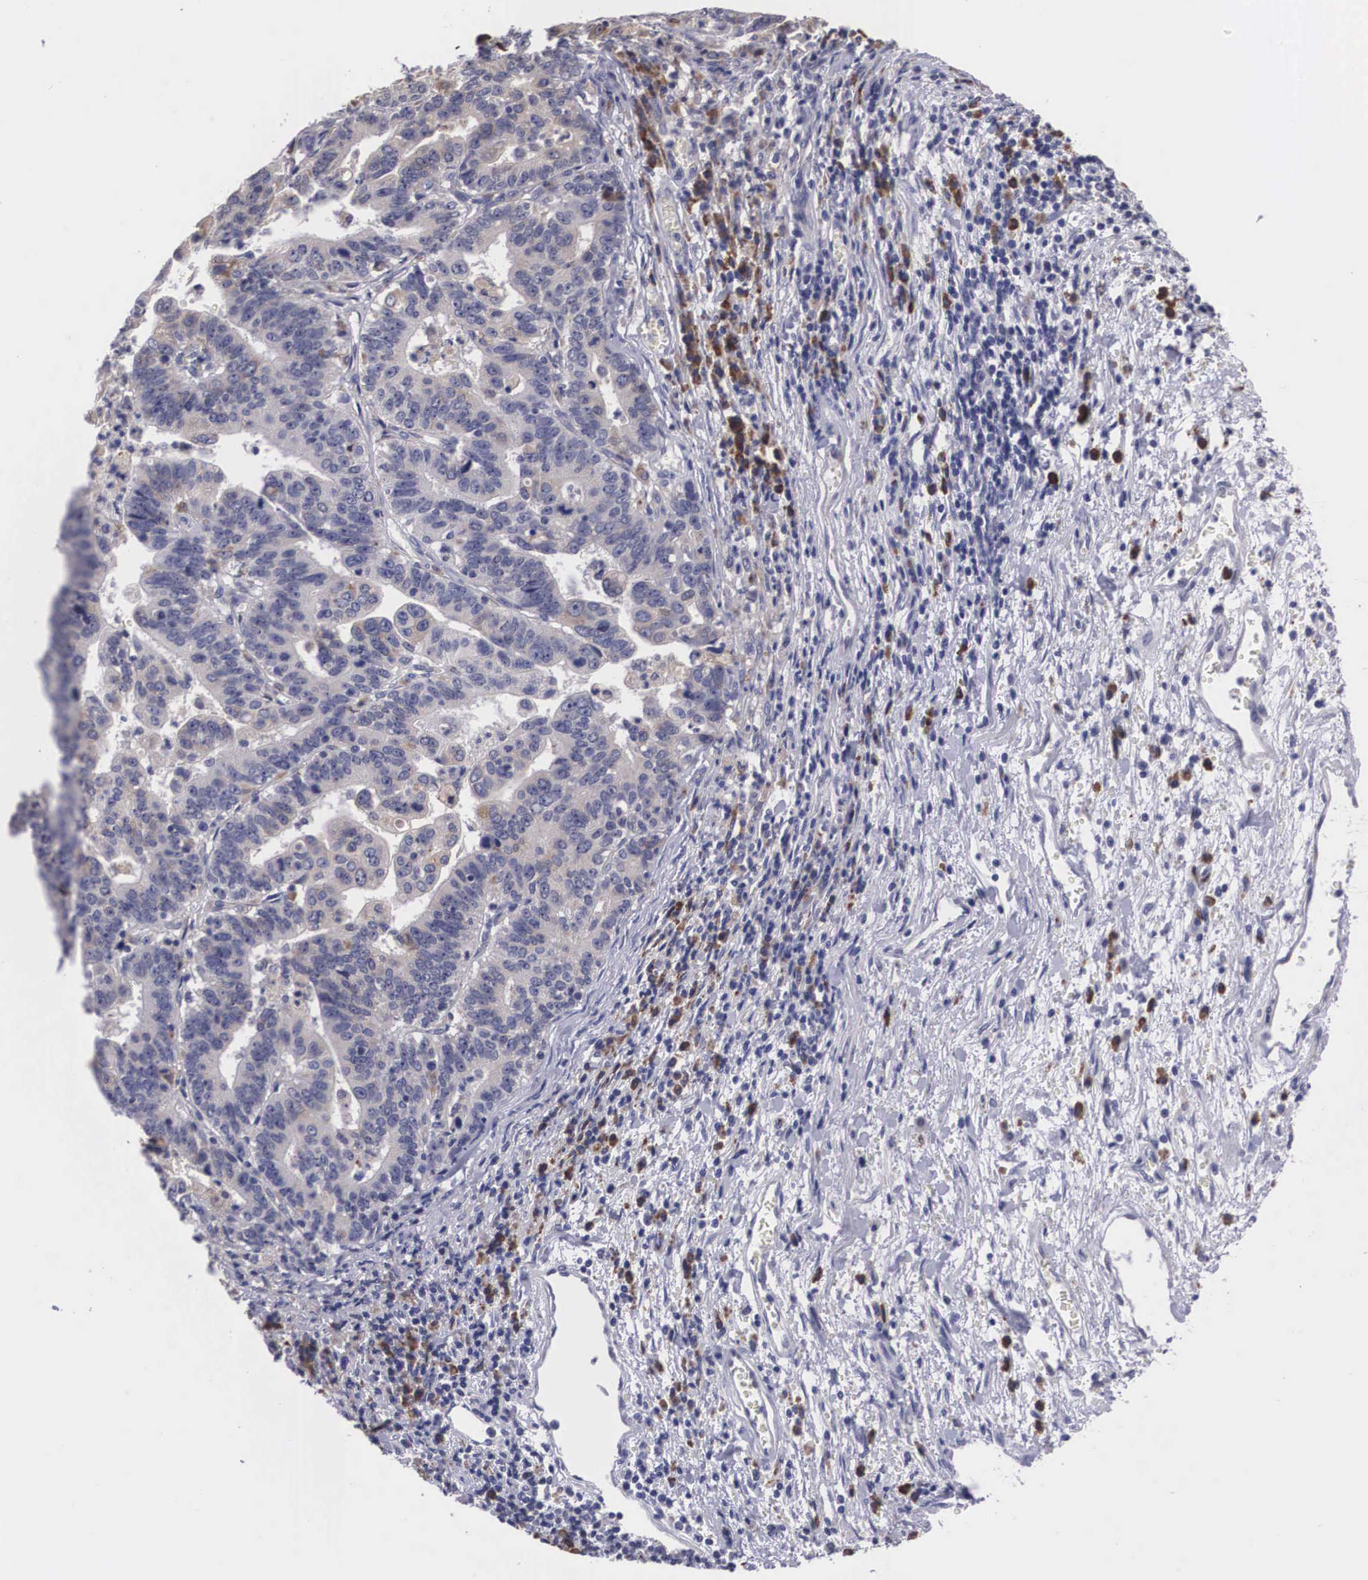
{"staining": {"intensity": "weak", "quantity": "25%-75%", "location": "cytoplasmic/membranous"}, "tissue": "stomach cancer", "cell_type": "Tumor cells", "image_type": "cancer", "snomed": [{"axis": "morphology", "description": "Adenocarcinoma, NOS"}, {"axis": "topography", "description": "Stomach, upper"}], "caption": "Brown immunohistochemical staining in human adenocarcinoma (stomach) displays weak cytoplasmic/membranous staining in about 25%-75% of tumor cells.", "gene": "CRELD2", "patient": {"sex": "female", "age": 50}}